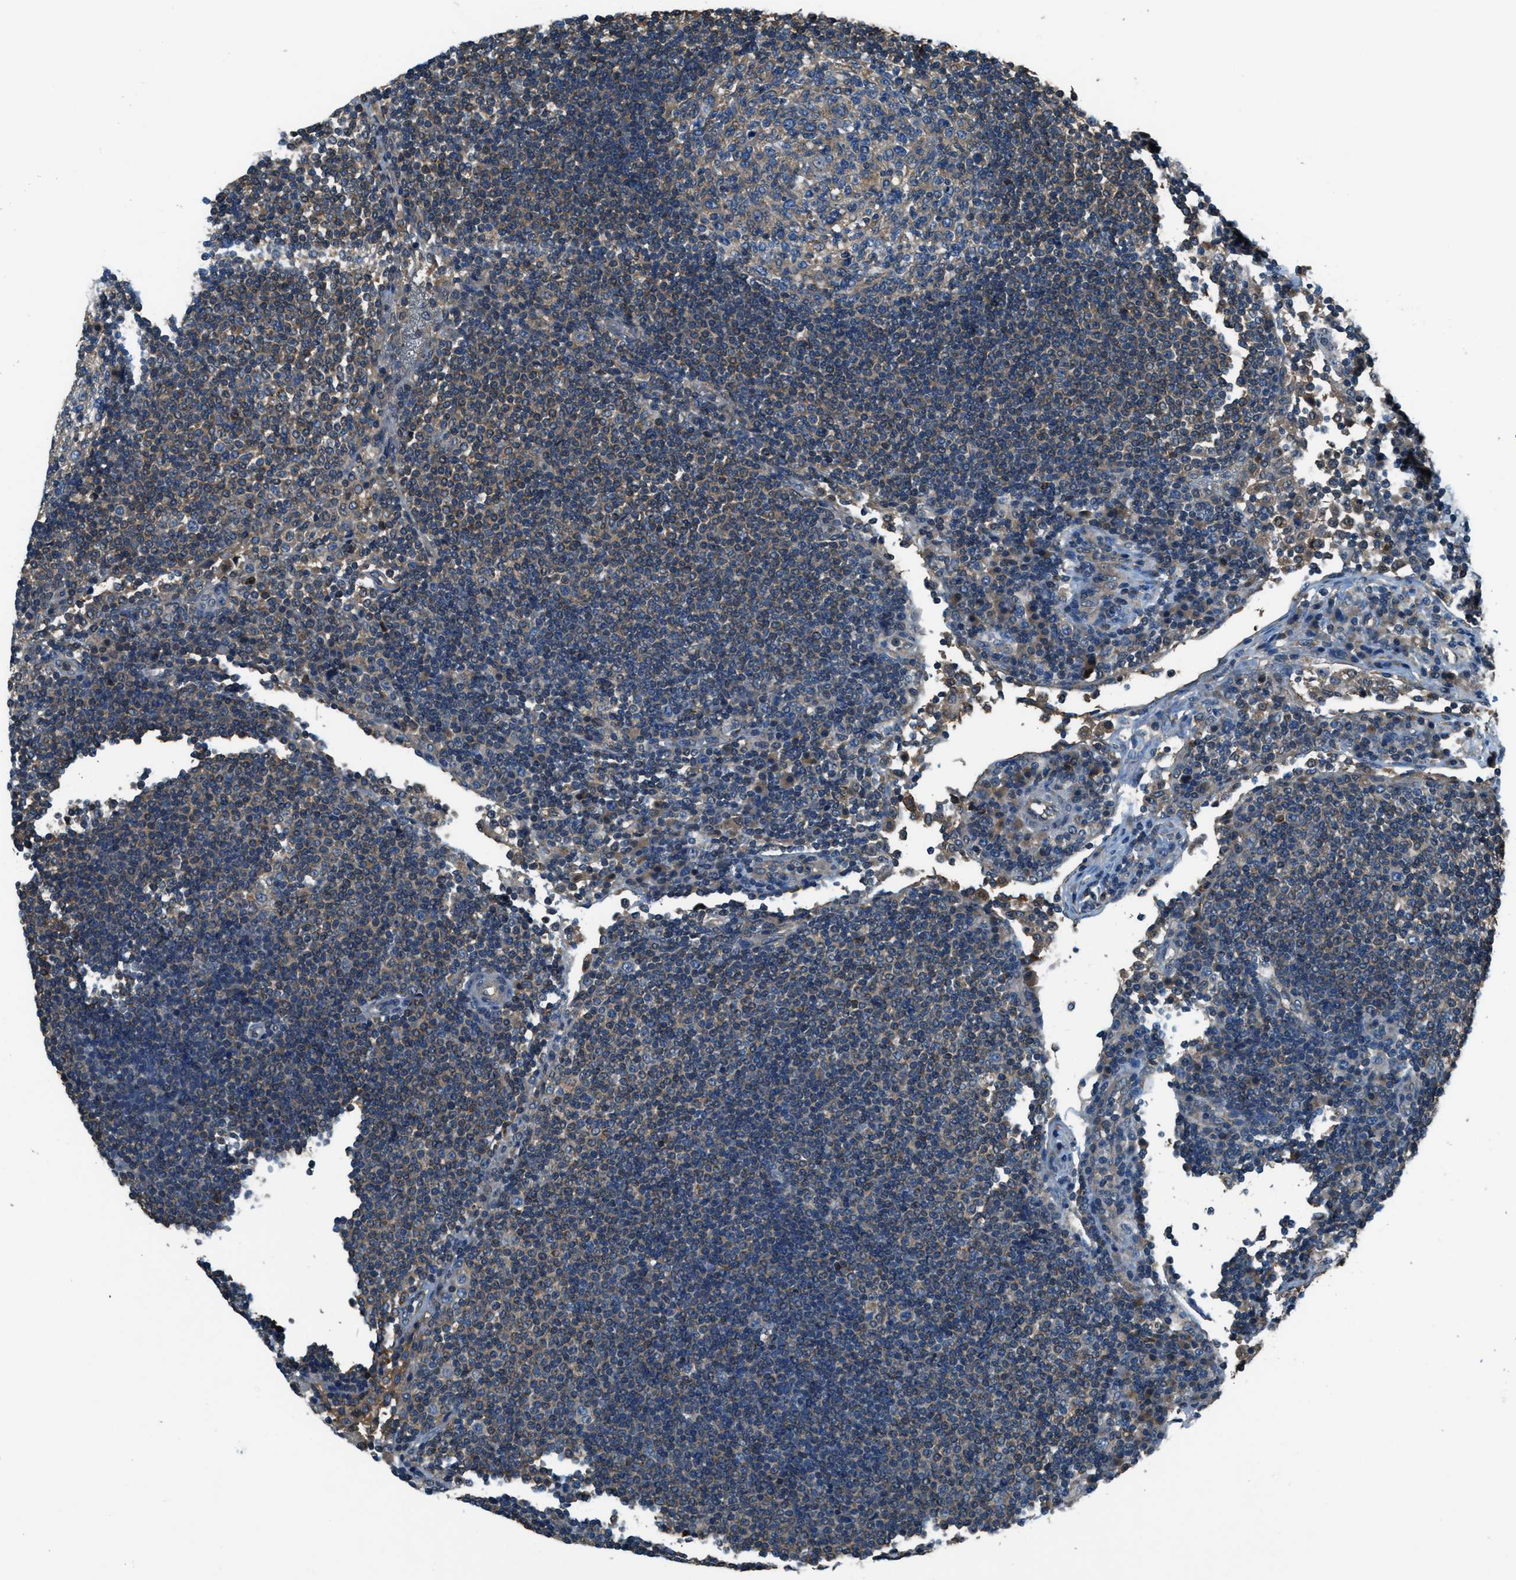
{"staining": {"intensity": "weak", "quantity": "<25%", "location": "cytoplasmic/membranous"}, "tissue": "lymph node", "cell_type": "Germinal center cells", "image_type": "normal", "snomed": [{"axis": "morphology", "description": "Normal tissue, NOS"}, {"axis": "topography", "description": "Lymph node"}], "caption": "Benign lymph node was stained to show a protein in brown. There is no significant staining in germinal center cells. (Stains: DAB (3,3'-diaminobenzidine) immunohistochemistry with hematoxylin counter stain, Microscopy: brightfield microscopy at high magnification).", "gene": "HEBP2", "patient": {"sex": "female", "age": 53}}